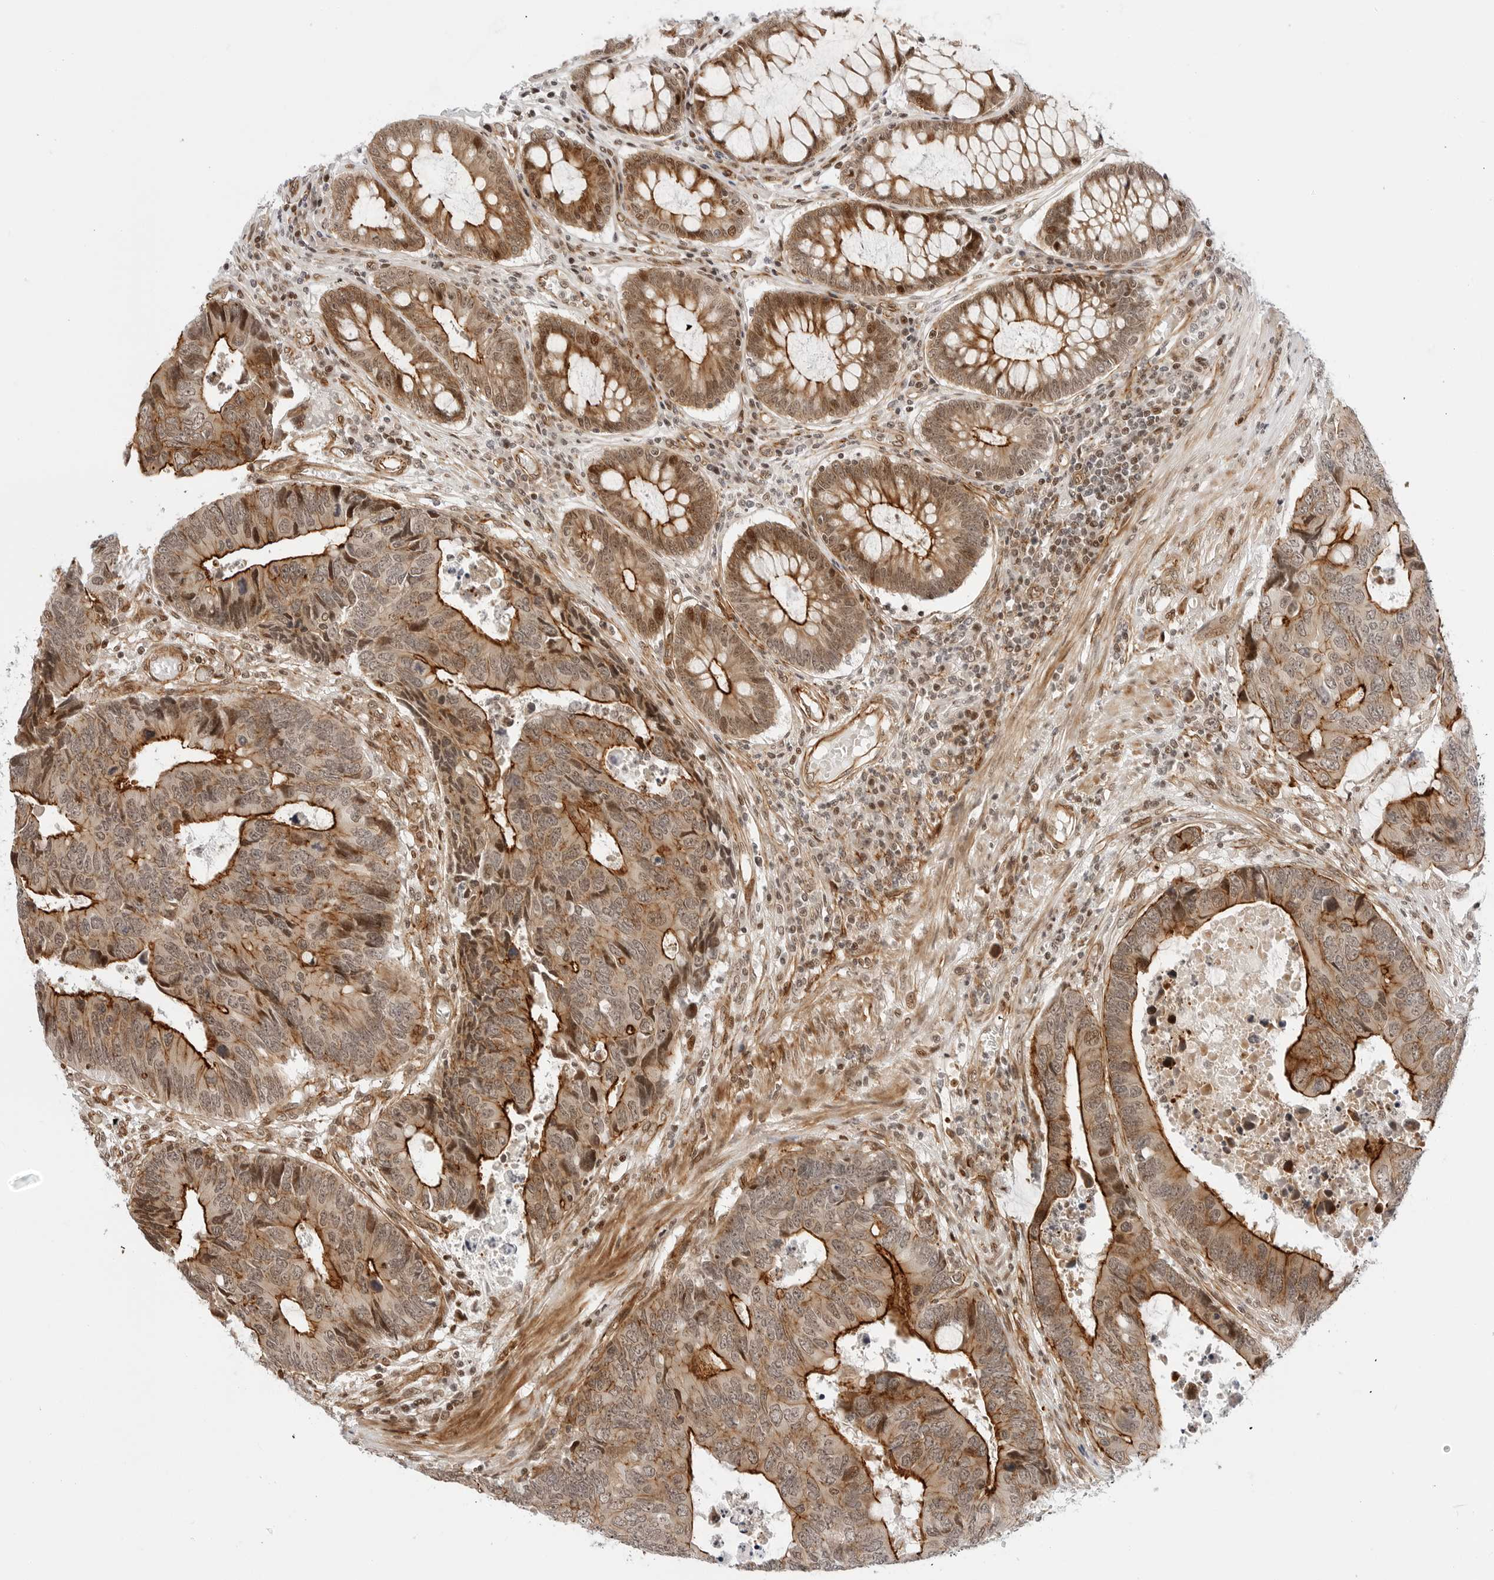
{"staining": {"intensity": "strong", "quantity": "25%-75%", "location": "cytoplasmic/membranous,nuclear"}, "tissue": "colorectal cancer", "cell_type": "Tumor cells", "image_type": "cancer", "snomed": [{"axis": "morphology", "description": "Adenocarcinoma, NOS"}, {"axis": "topography", "description": "Rectum"}], "caption": "Colorectal cancer (adenocarcinoma) stained with immunohistochemistry (IHC) exhibits strong cytoplasmic/membranous and nuclear staining in about 25%-75% of tumor cells.", "gene": "ZNF613", "patient": {"sex": "male", "age": 84}}